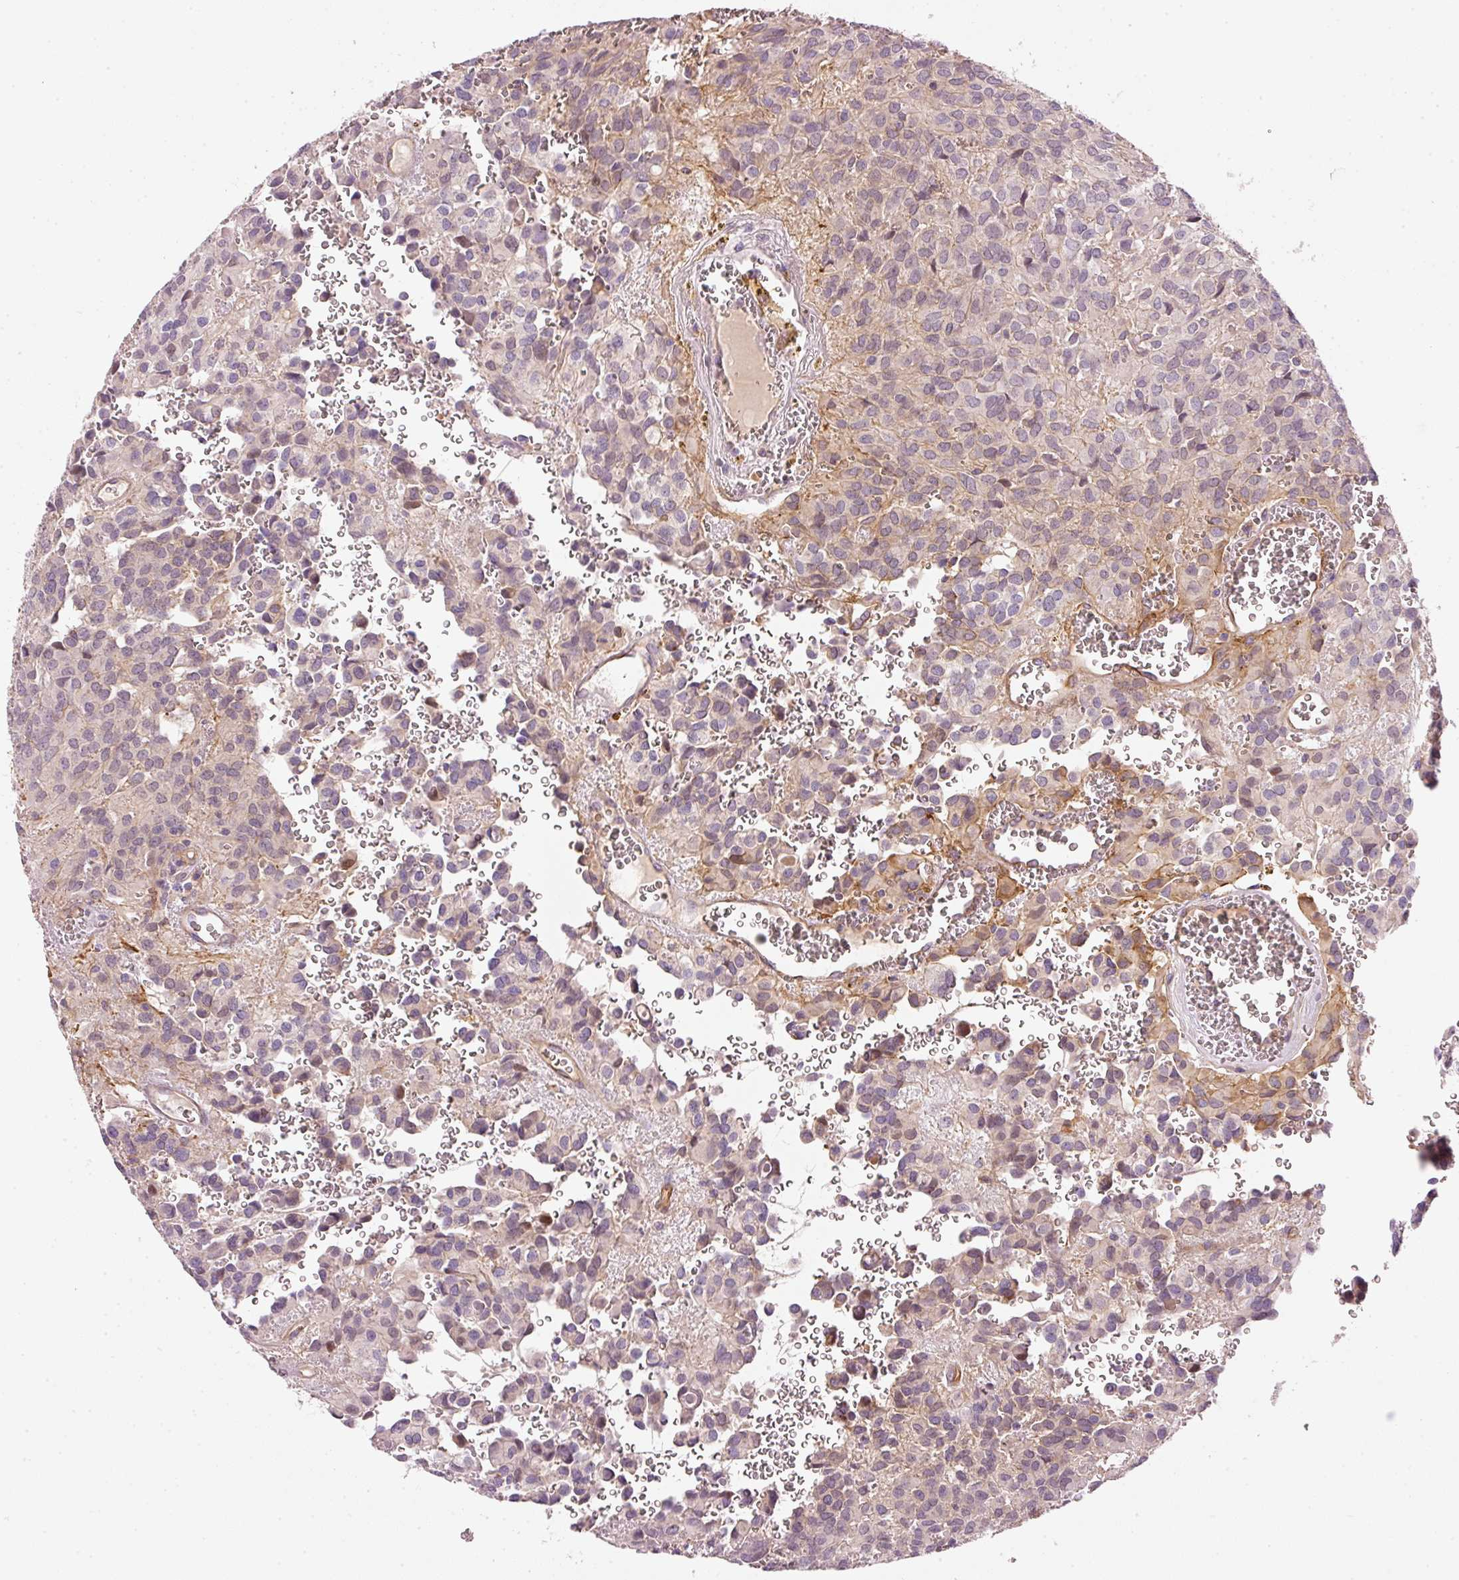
{"staining": {"intensity": "negative", "quantity": "none", "location": "none"}, "tissue": "glioma", "cell_type": "Tumor cells", "image_type": "cancer", "snomed": [{"axis": "morphology", "description": "Glioma, malignant, Low grade"}, {"axis": "topography", "description": "Brain"}], "caption": "Immunohistochemistry photomicrograph of glioma stained for a protein (brown), which demonstrates no expression in tumor cells. (Stains: DAB (3,3'-diaminobenzidine) immunohistochemistry with hematoxylin counter stain, Microscopy: brightfield microscopy at high magnification).", "gene": "OSR2", "patient": {"sex": "male", "age": 56}}